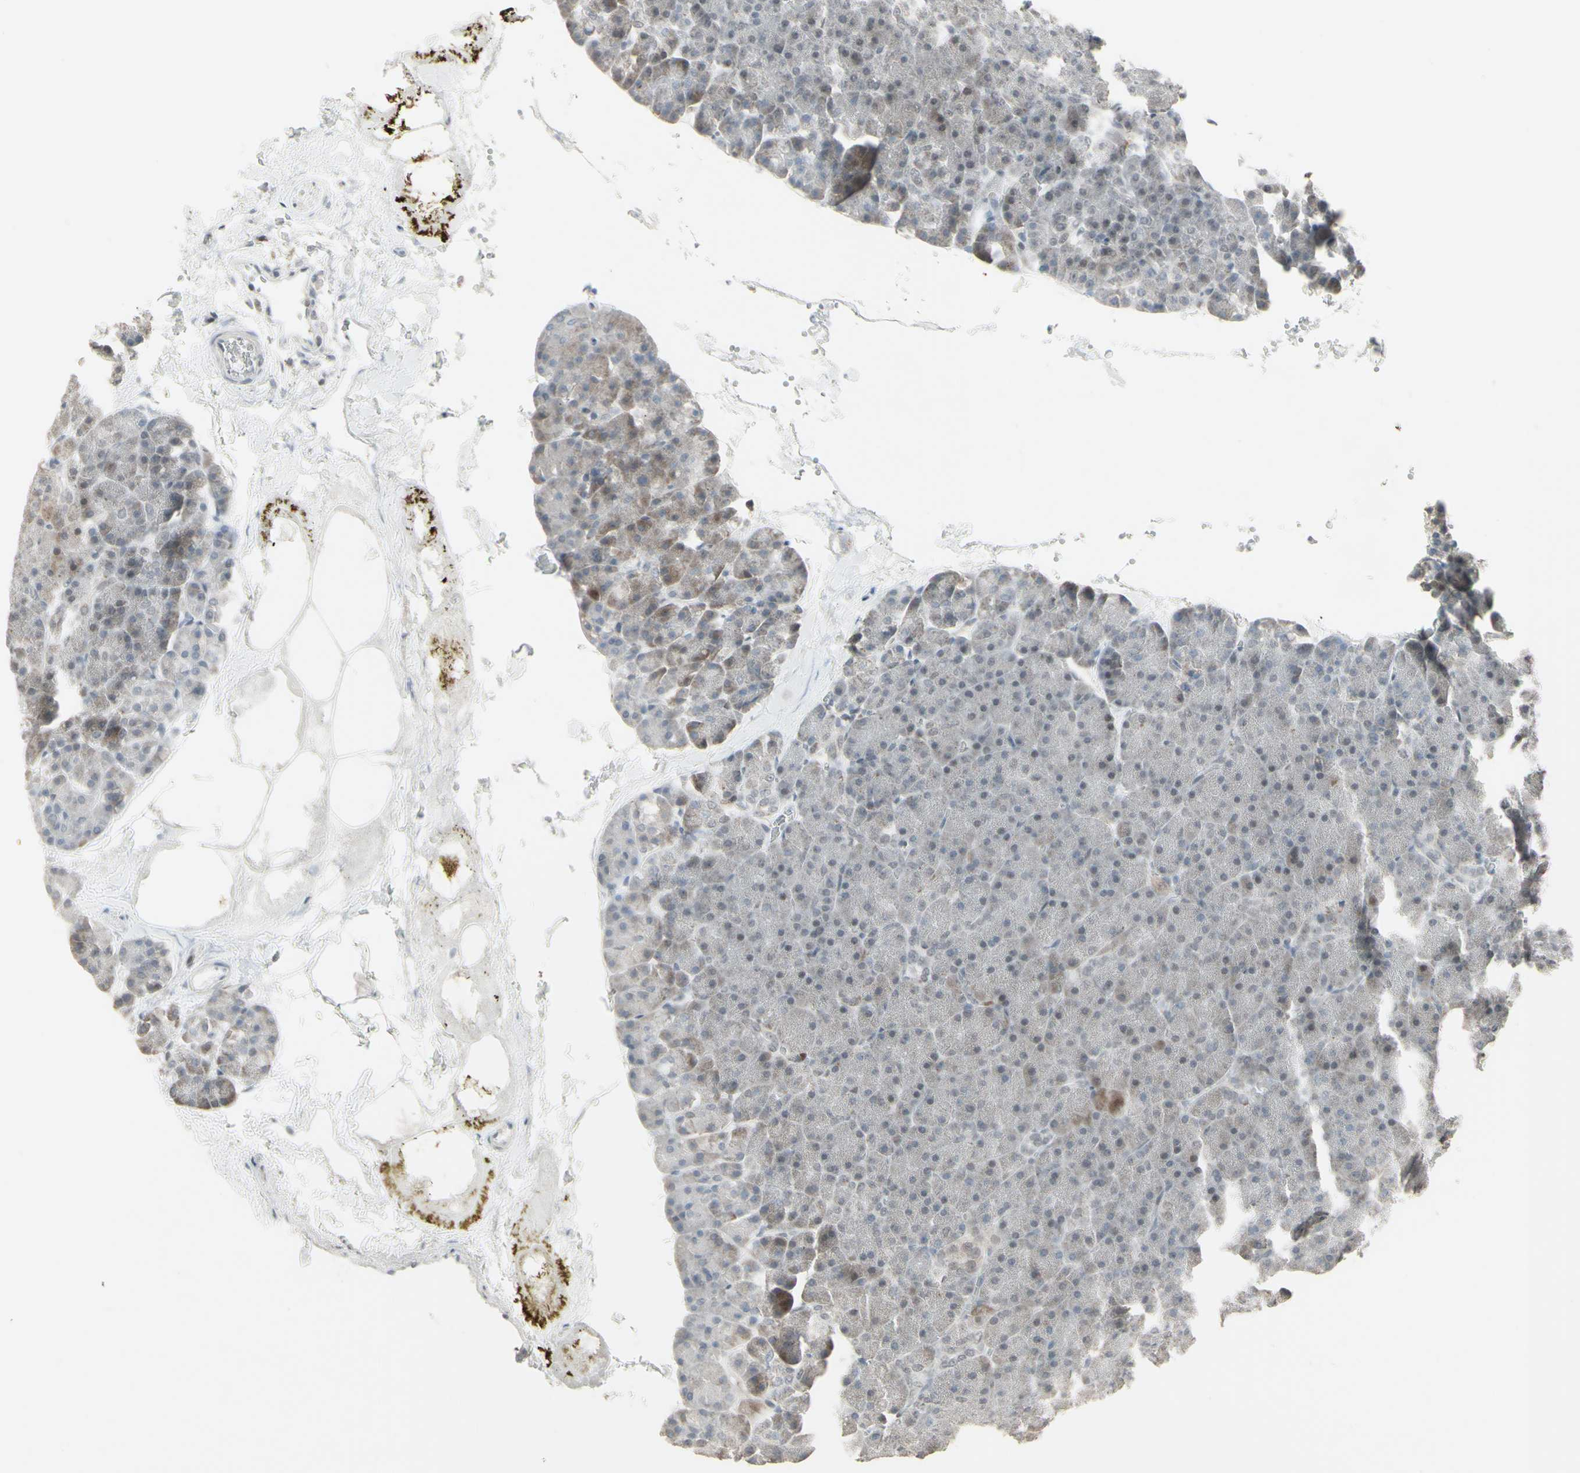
{"staining": {"intensity": "weak", "quantity": "<25%", "location": "cytoplasmic/membranous"}, "tissue": "pancreas", "cell_type": "Exocrine glandular cells", "image_type": "normal", "snomed": [{"axis": "morphology", "description": "Normal tissue, NOS"}, {"axis": "topography", "description": "Pancreas"}], "caption": "IHC of unremarkable pancreas shows no expression in exocrine glandular cells. Nuclei are stained in blue.", "gene": "SAMSN1", "patient": {"sex": "female", "age": 35}}